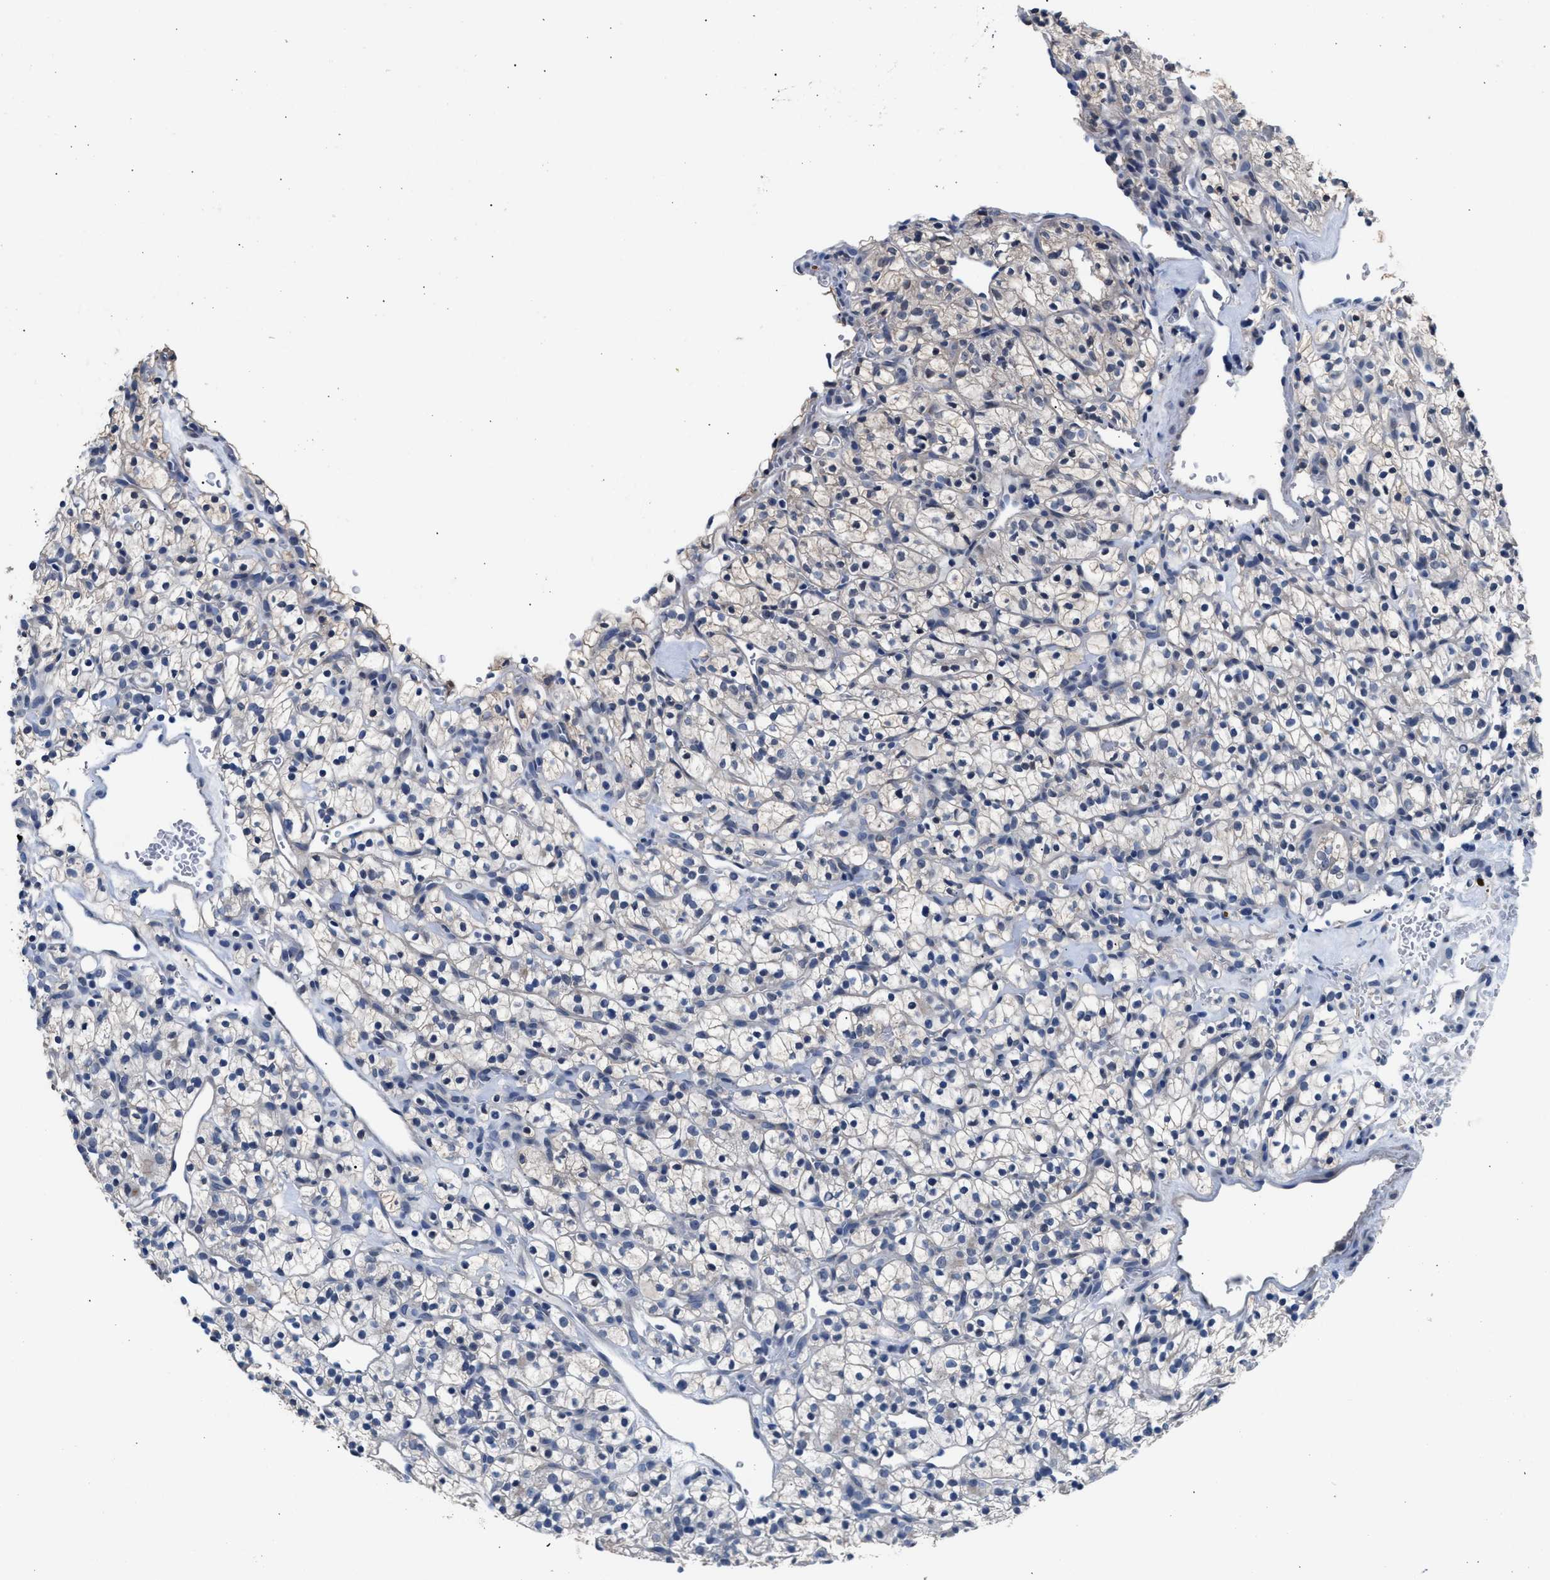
{"staining": {"intensity": "negative", "quantity": "none", "location": "none"}, "tissue": "renal cancer", "cell_type": "Tumor cells", "image_type": "cancer", "snomed": [{"axis": "morphology", "description": "Adenocarcinoma, NOS"}, {"axis": "topography", "description": "Kidney"}], "caption": "Human adenocarcinoma (renal) stained for a protein using immunohistochemistry exhibits no expression in tumor cells.", "gene": "MYH3", "patient": {"sex": "female", "age": 57}}